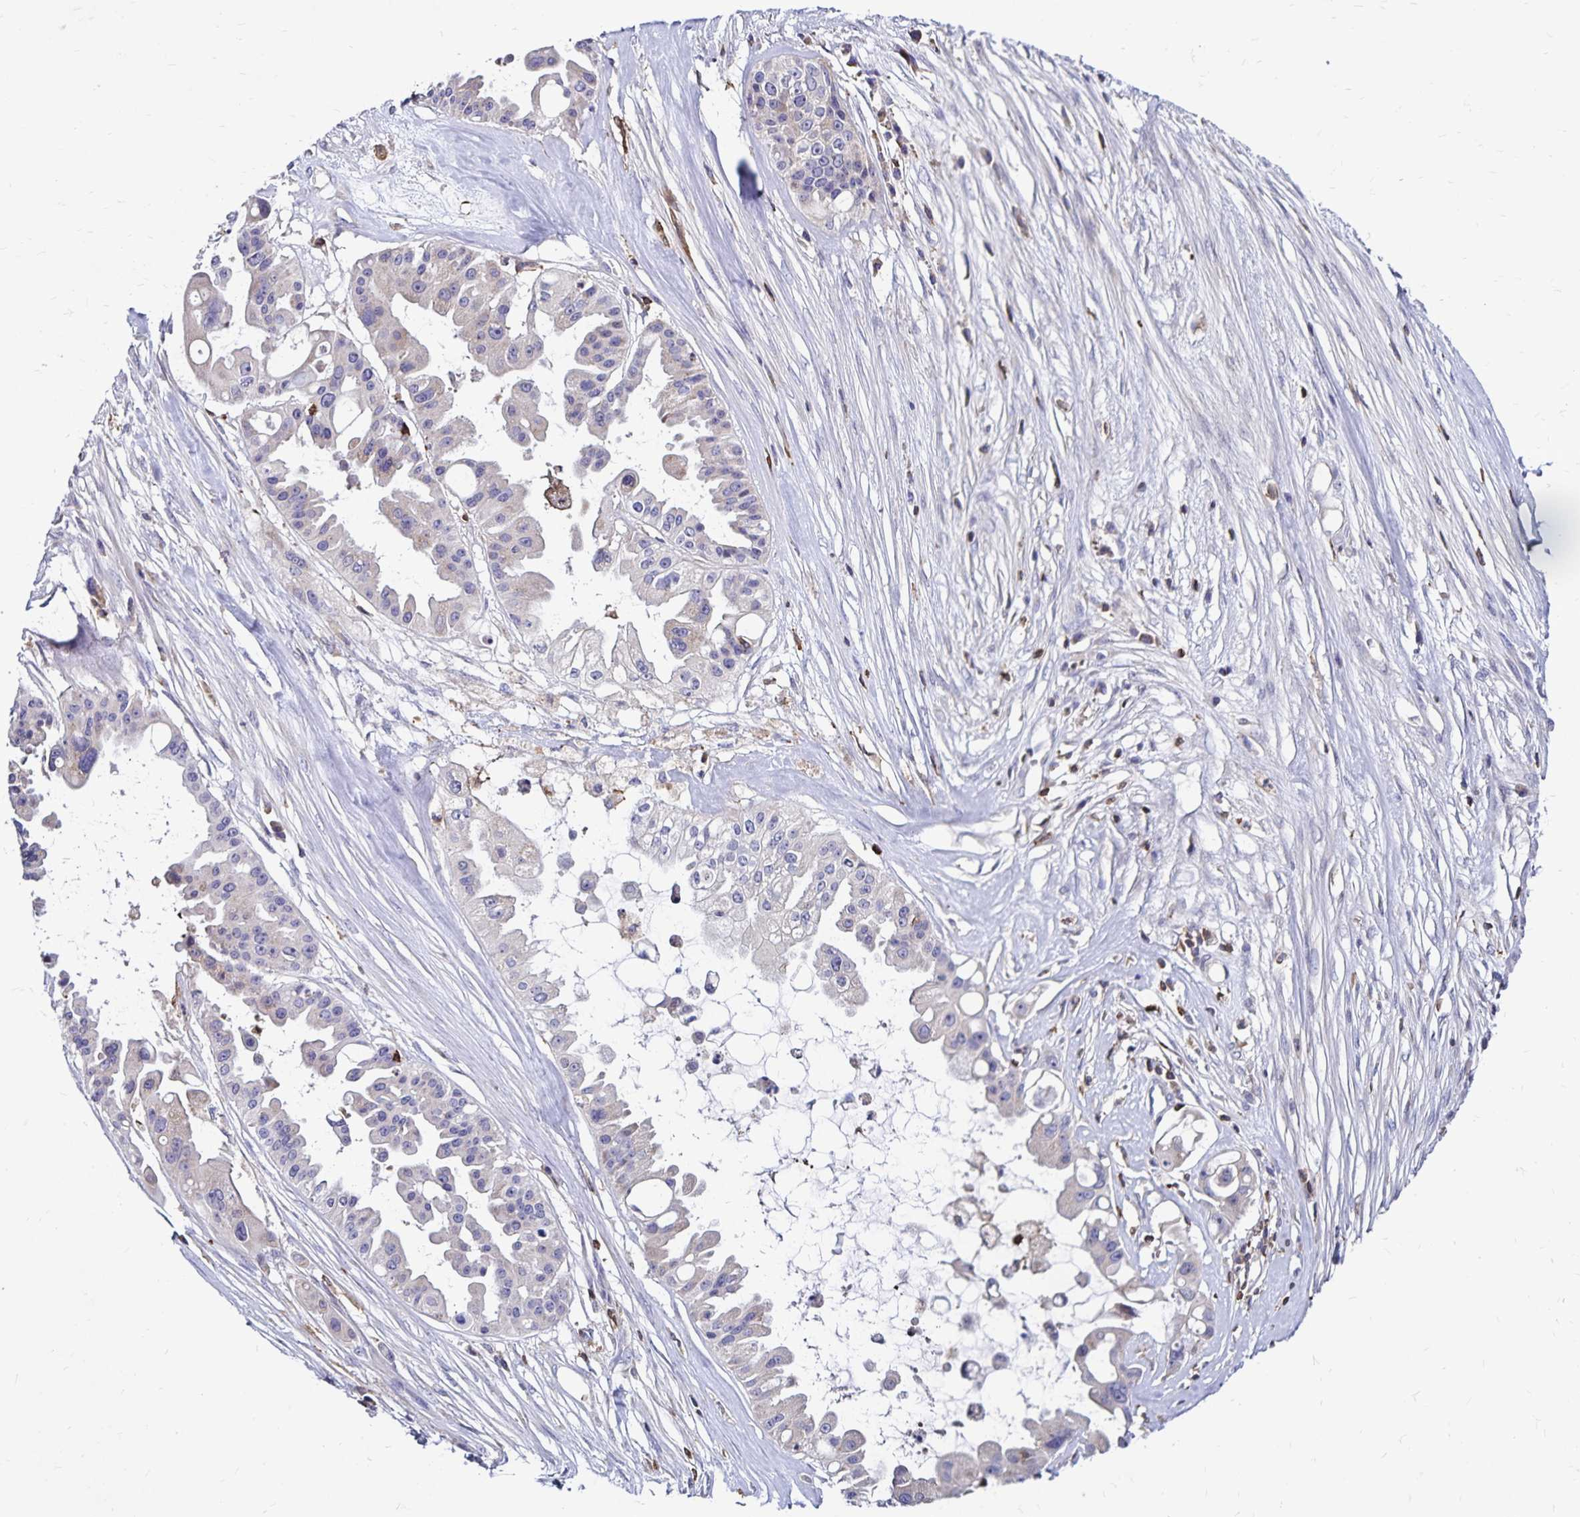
{"staining": {"intensity": "weak", "quantity": "25%-75%", "location": "cytoplasmic/membranous"}, "tissue": "ovarian cancer", "cell_type": "Tumor cells", "image_type": "cancer", "snomed": [{"axis": "morphology", "description": "Cystadenocarcinoma, serous, NOS"}, {"axis": "topography", "description": "Ovary"}], "caption": "About 25%-75% of tumor cells in human serous cystadenocarcinoma (ovarian) demonstrate weak cytoplasmic/membranous protein staining as visualized by brown immunohistochemical staining.", "gene": "NAGPA", "patient": {"sex": "female", "age": 56}}